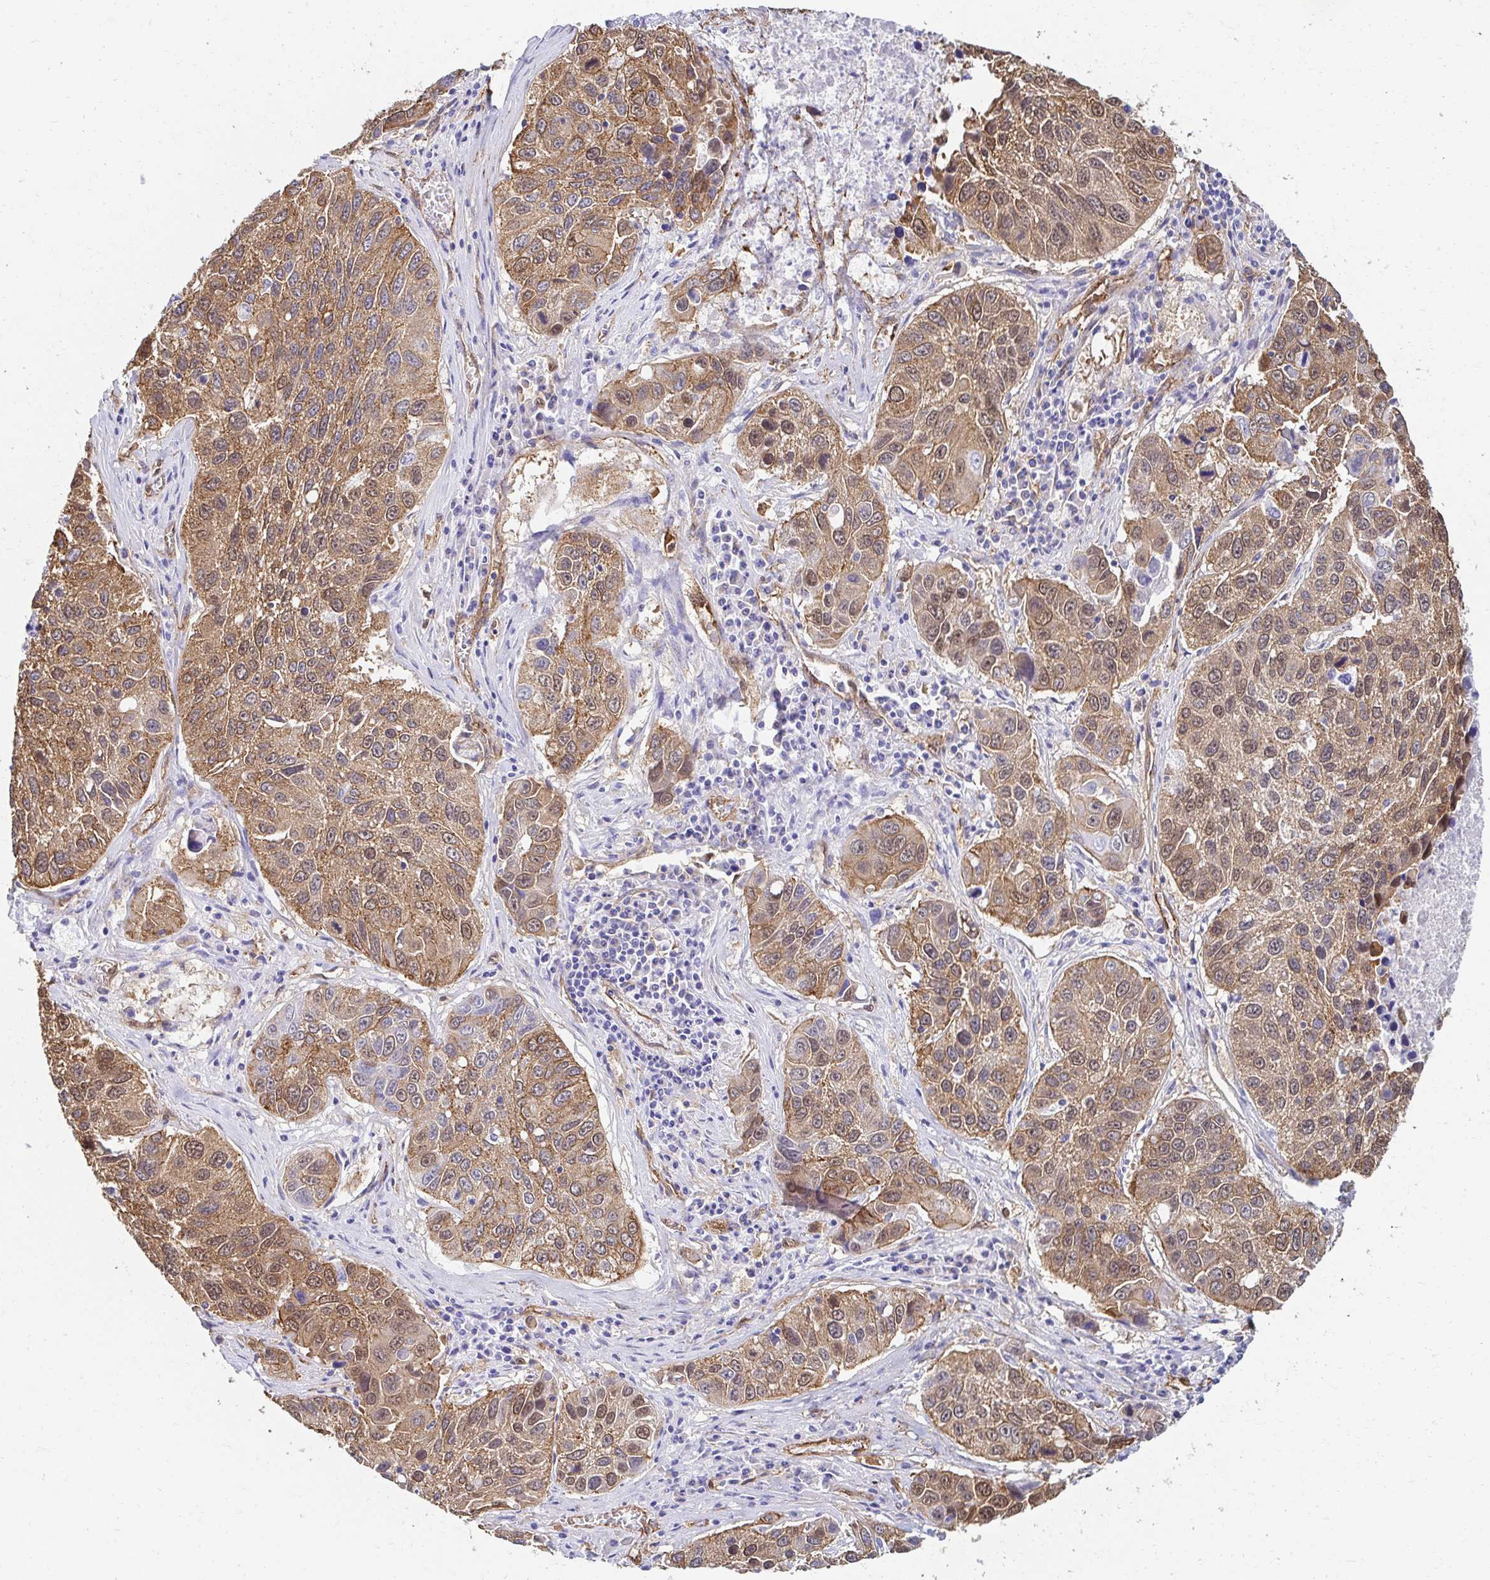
{"staining": {"intensity": "moderate", "quantity": ">75%", "location": "cytoplasmic/membranous,nuclear"}, "tissue": "lung cancer", "cell_type": "Tumor cells", "image_type": "cancer", "snomed": [{"axis": "morphology", "description": "Squamous cell carcinoma, NOS"}, {"axis": "topography", "description": "Lung"}], "caption": "Protein staining exhibits moderate cytoplasmic/membranous and nuclear staining in approximately >75% of tumor cells in lung squamous cell carcinoma.", "gene": "CTTN", "patient": {"sex": "female", "age": 61}}